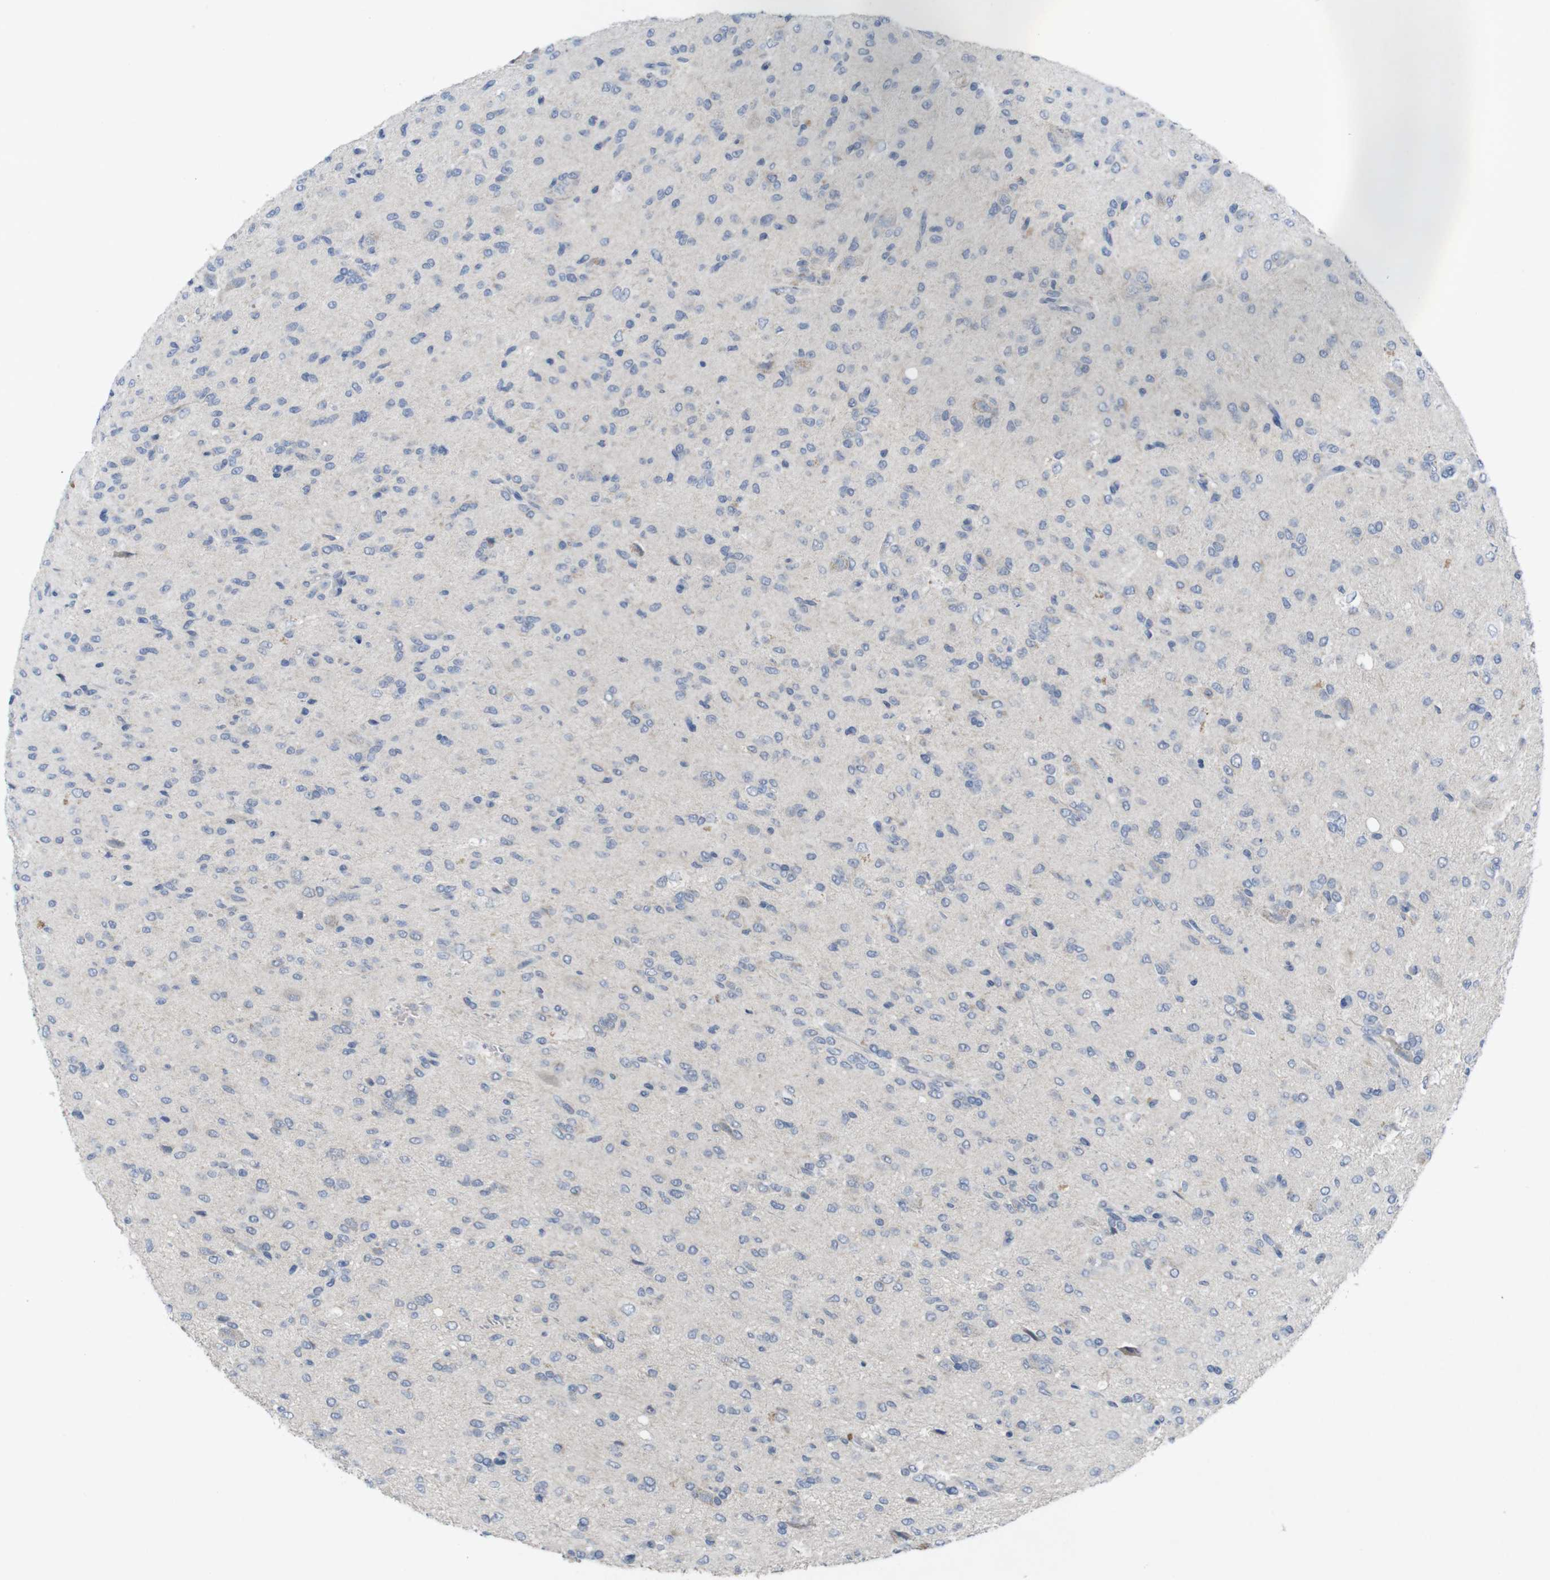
{"staining": {"intensity": "negative", "quantity": "none", "location": "none"}, "tissue": "glioma", "cell_type": "Tumor cells", "image_type": "cancer", "snomed": [{"axis": "morphology", "description": "Glioma, malignant, High grade"}, {"axis": "topography", "description": "Brain"}], "caption": "Tumor cells are negative for brown protein staining in glioma.", "gene": "SLAMF7", "patient": {"sex": "female", "age": 59}}